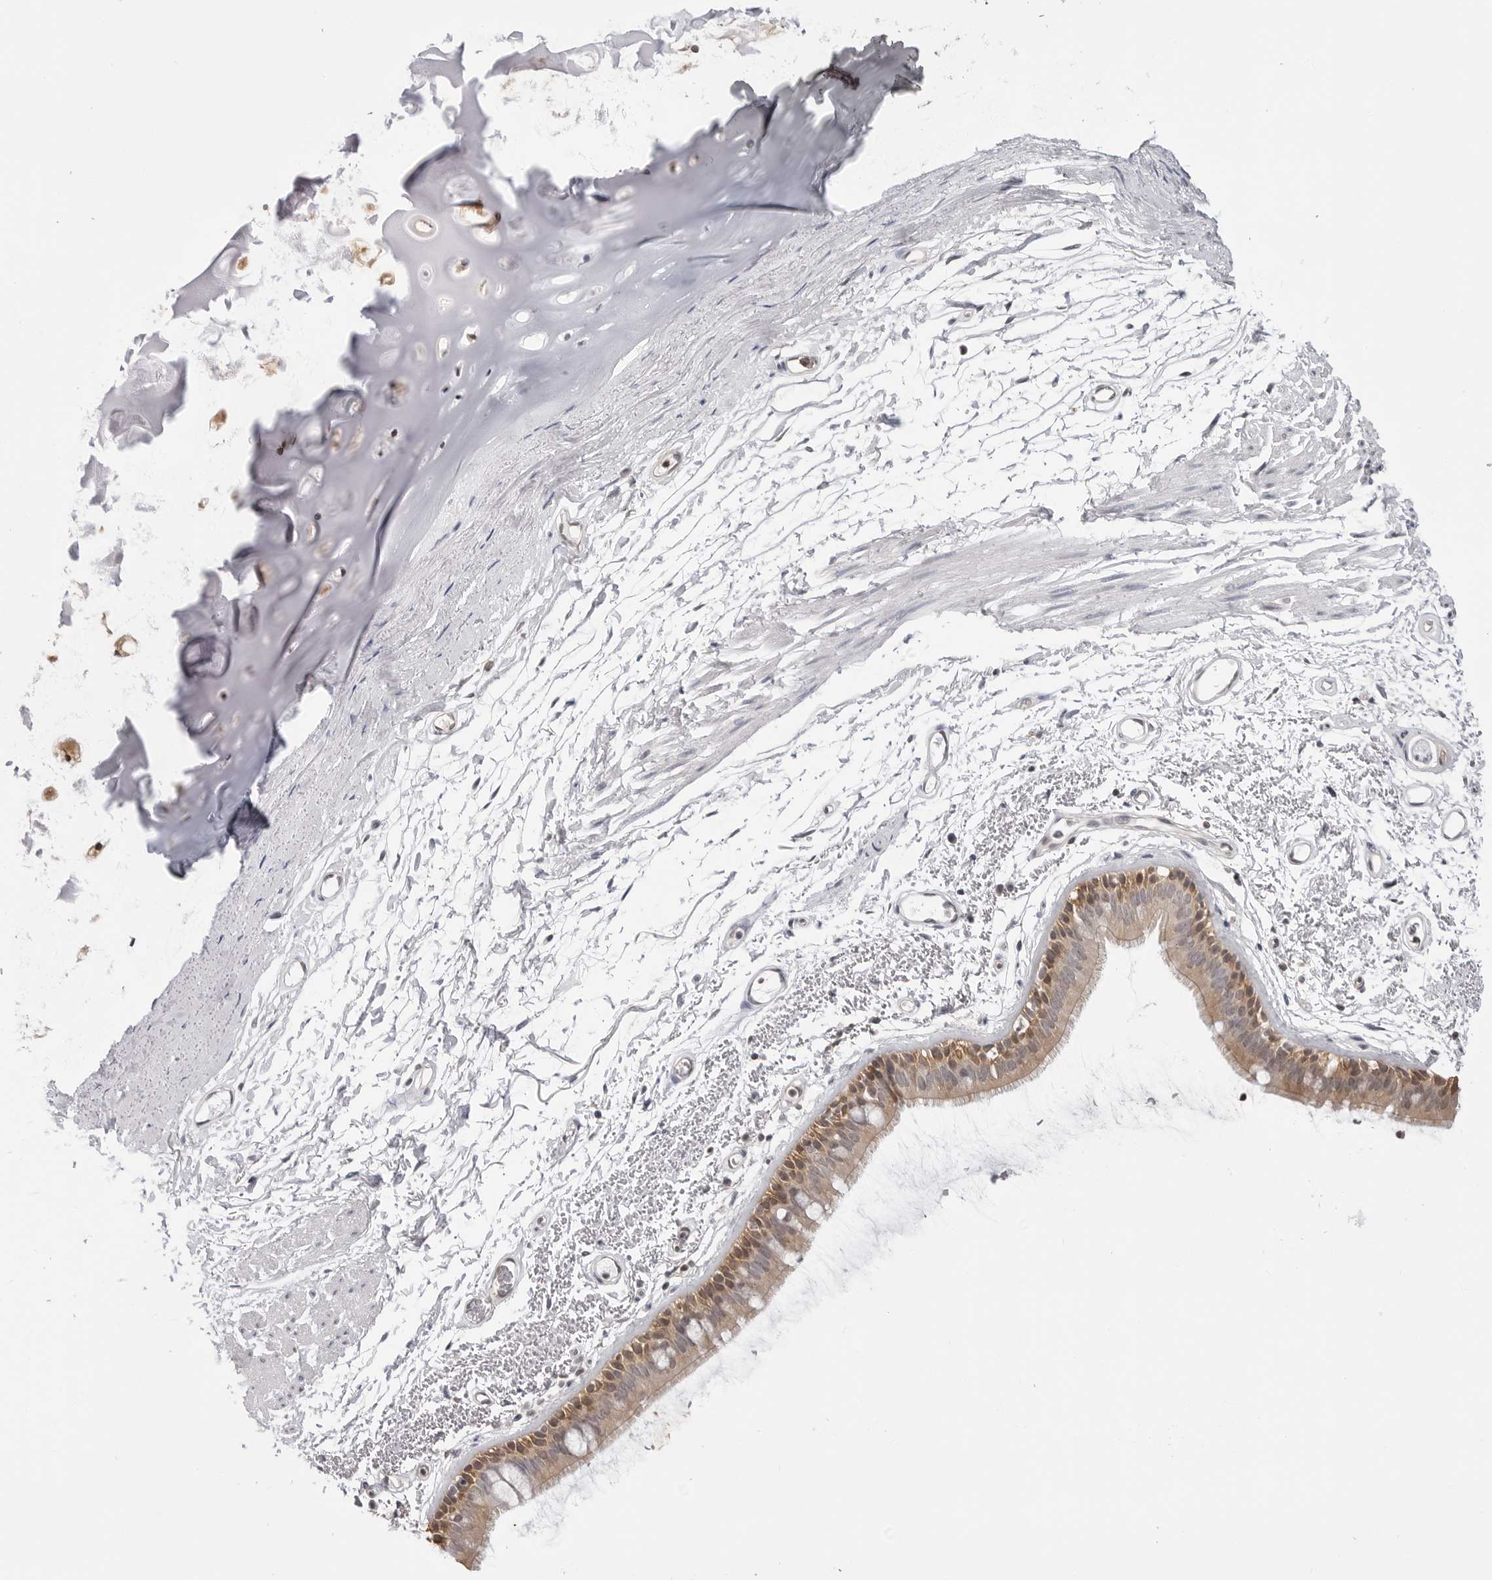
{"staining": {"intensity": "moderate", "quantity": "25%-75%", "location": "cytoplasmic/membranous,nuclear"}, "tissue": "bronchus", "cell_type": "Respiratory epithelial cells", "image_type": "normal", "snomed": [{"axis": "morphology", "description": "Normal tissue, NOS"}, {"axis": "topography", "description": "Lymph node"}, {"axis": "topography", "description": "Bronchus"}], "caption": "An IHC image of normal tissue is shown. Protein staining in brown shows moderate cytoplasmic/membranous,nuclear positivity in bronchus within respiratory epithelial cells. (DAB (3,3'-diaminobenzidine) = brown stain, brightfield microscopy at high magnification).", "gene": "YWHAG", "patient": {"sex": "female", "age": 70}}